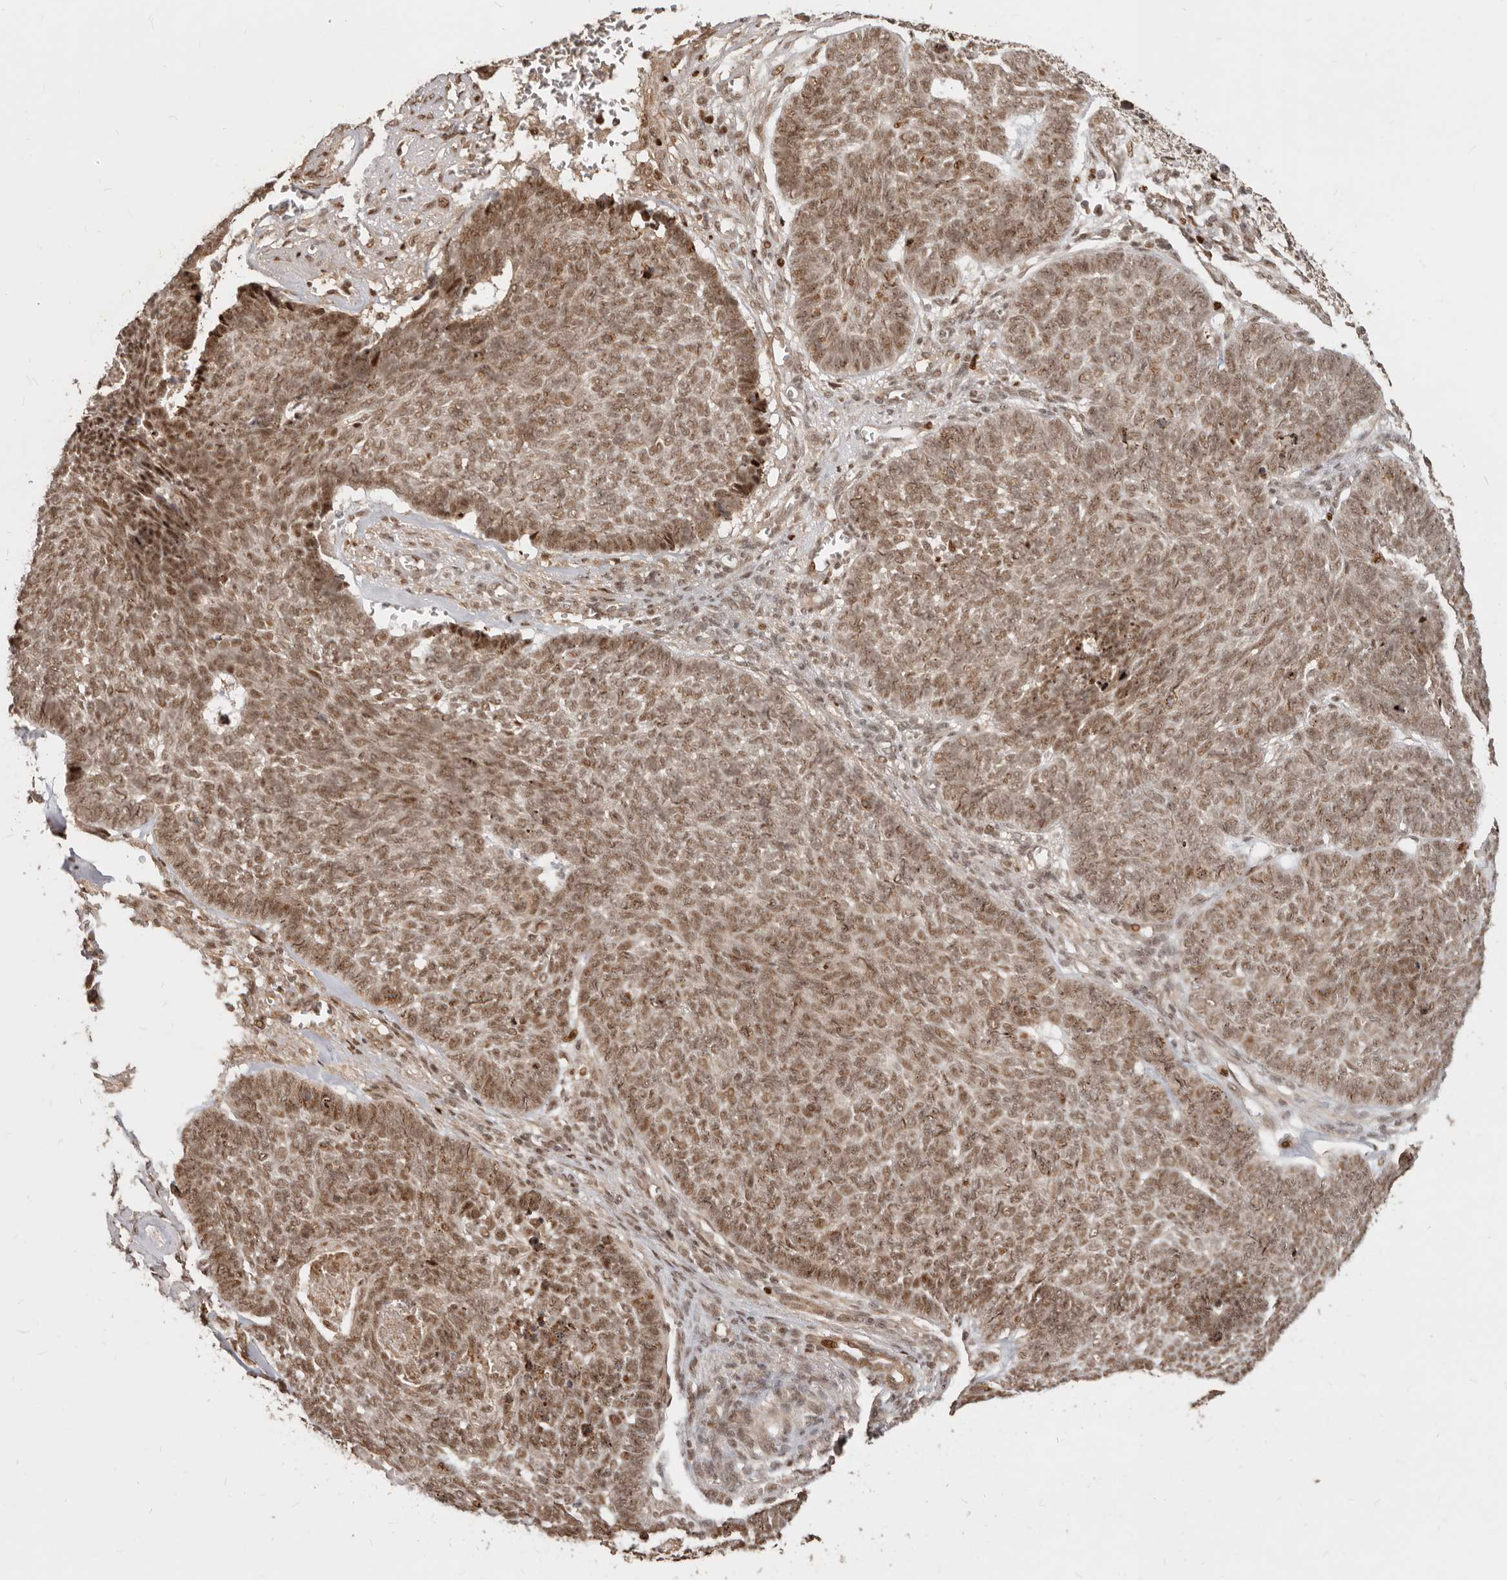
{"staining": {"intensity": "moderate", "quantity": ">75%", "location": "cytoplasmic/membranous,nuclear"}, "tissue": "skin cancer", "cell_type": "Tumor cells", "image_type": "cancer", "snomed": [{"axis": "morphology", "description": "Basal cell carcinoma"}, {"axis": "topography", "description": "Skin"}], "caption": "The image reveals a brown stain indicating the presence of a protein in the cytoplasmic/membranous and nuclear of tumor cells in skin cancer. (Brightfield microscopy of DAB IHC at high magnification).", "gene": "GPBP1L1", "patient": {"sex": "male", "age": 84}}